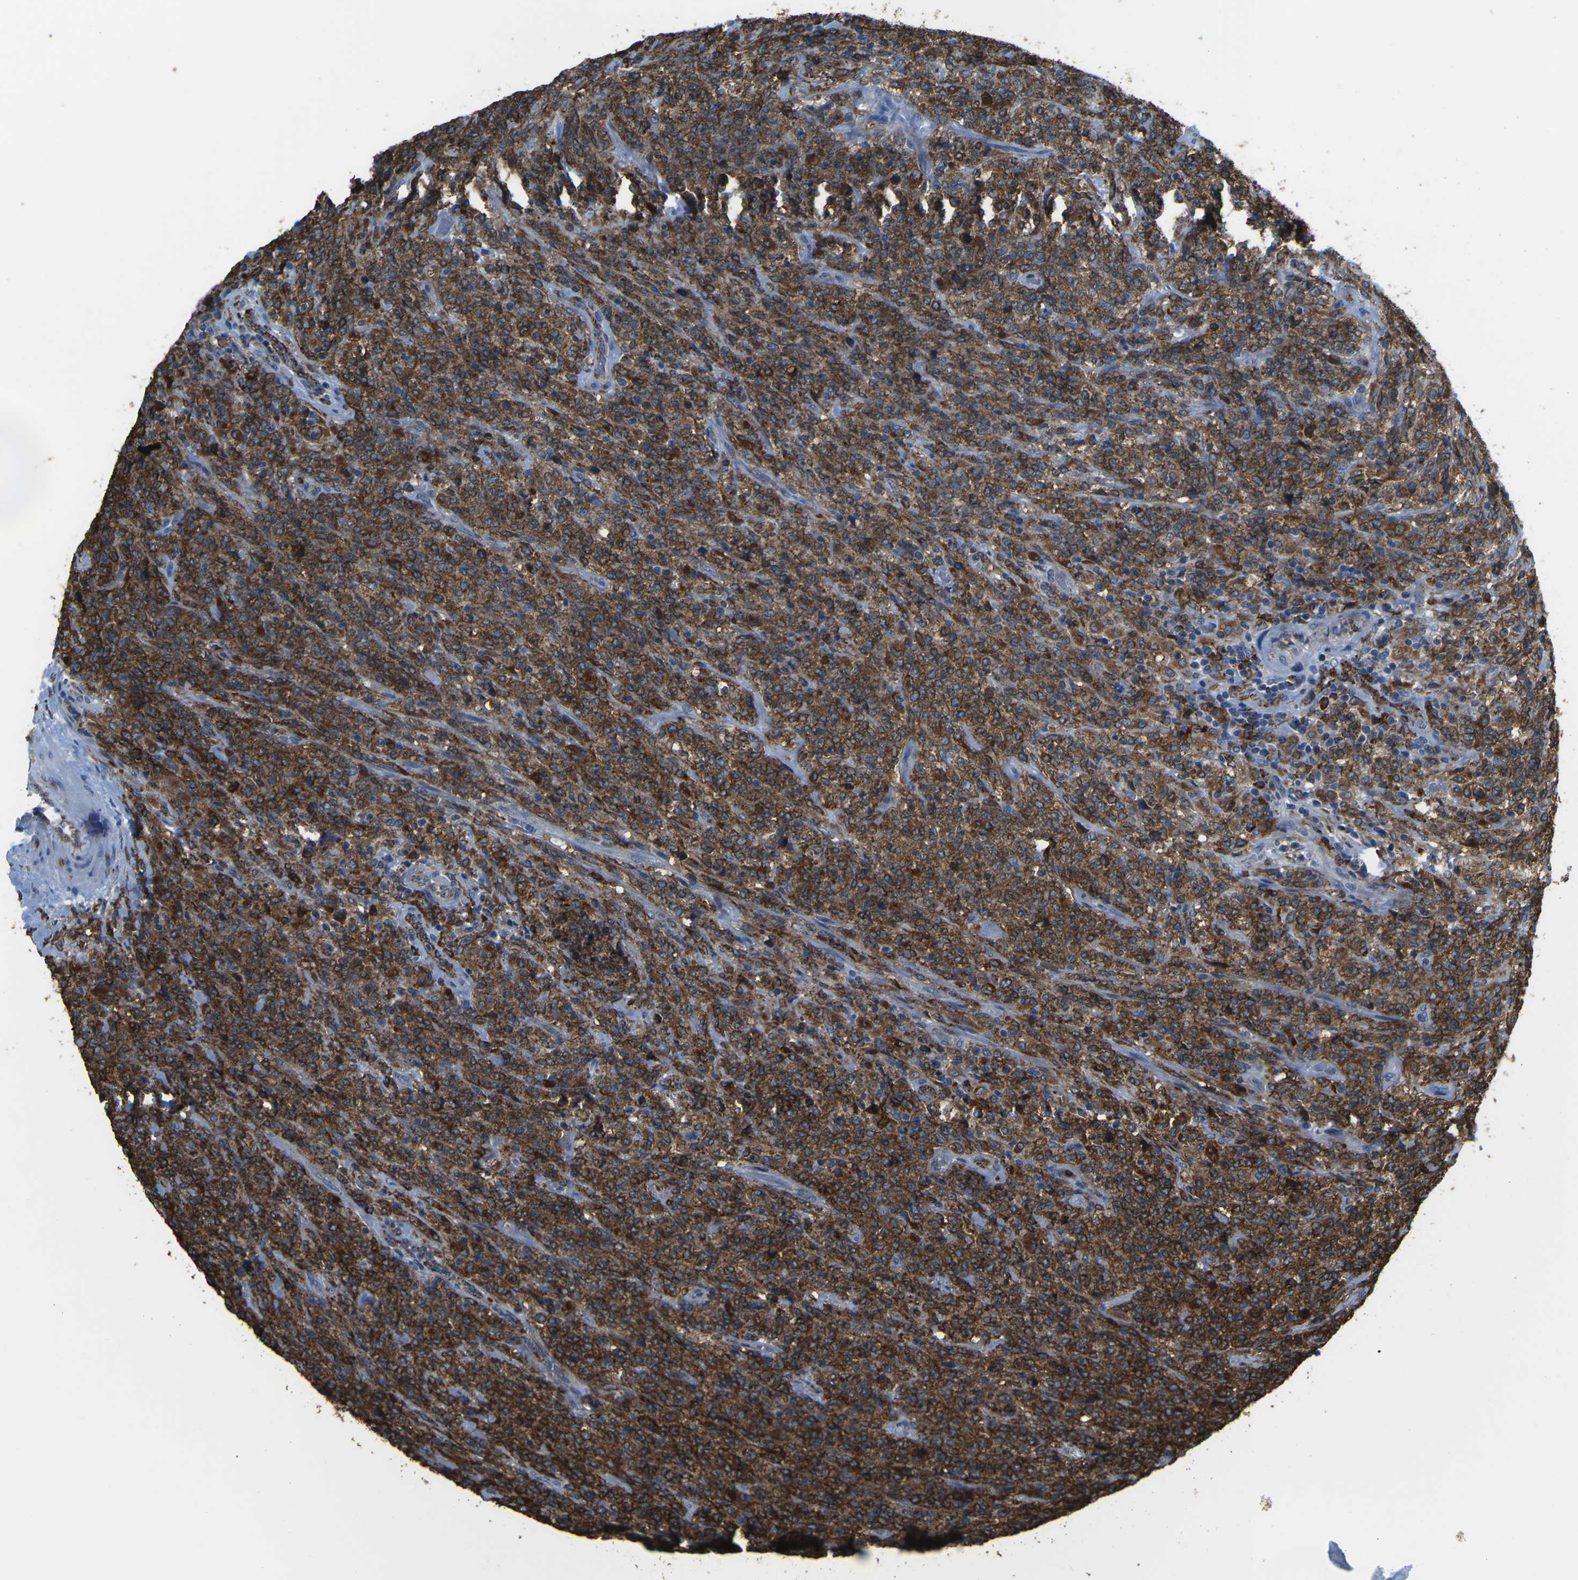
{"staining": {"intensity": "strong", "quantity": ">75%", "location": "cytoplasmic/membranous"}, "tissue": "lymphoma", "cell_type": "Tumor cells", "image_type": "cancer", "snomed": [{"axis": "morphology", "description": "Malignant lymphoma, non-Hodgkin's type, High grade"}, {"axis": "topography", "description": "Soft tissue"}], "caption": "High-magnification brightfield microscopy of malignant lymphoma, non-Hodgkin's type (high-grade) stained with DAB (3,3'-diaminobenzidine) (brown) and counterstained with hematoxylin (blue). tumor cells exhibit strong cytoplasmic/membranous expression is seen in approximately>75% of cells.", "gene": "PTPN1", "patient": {"sex": "male", "age": 18}}